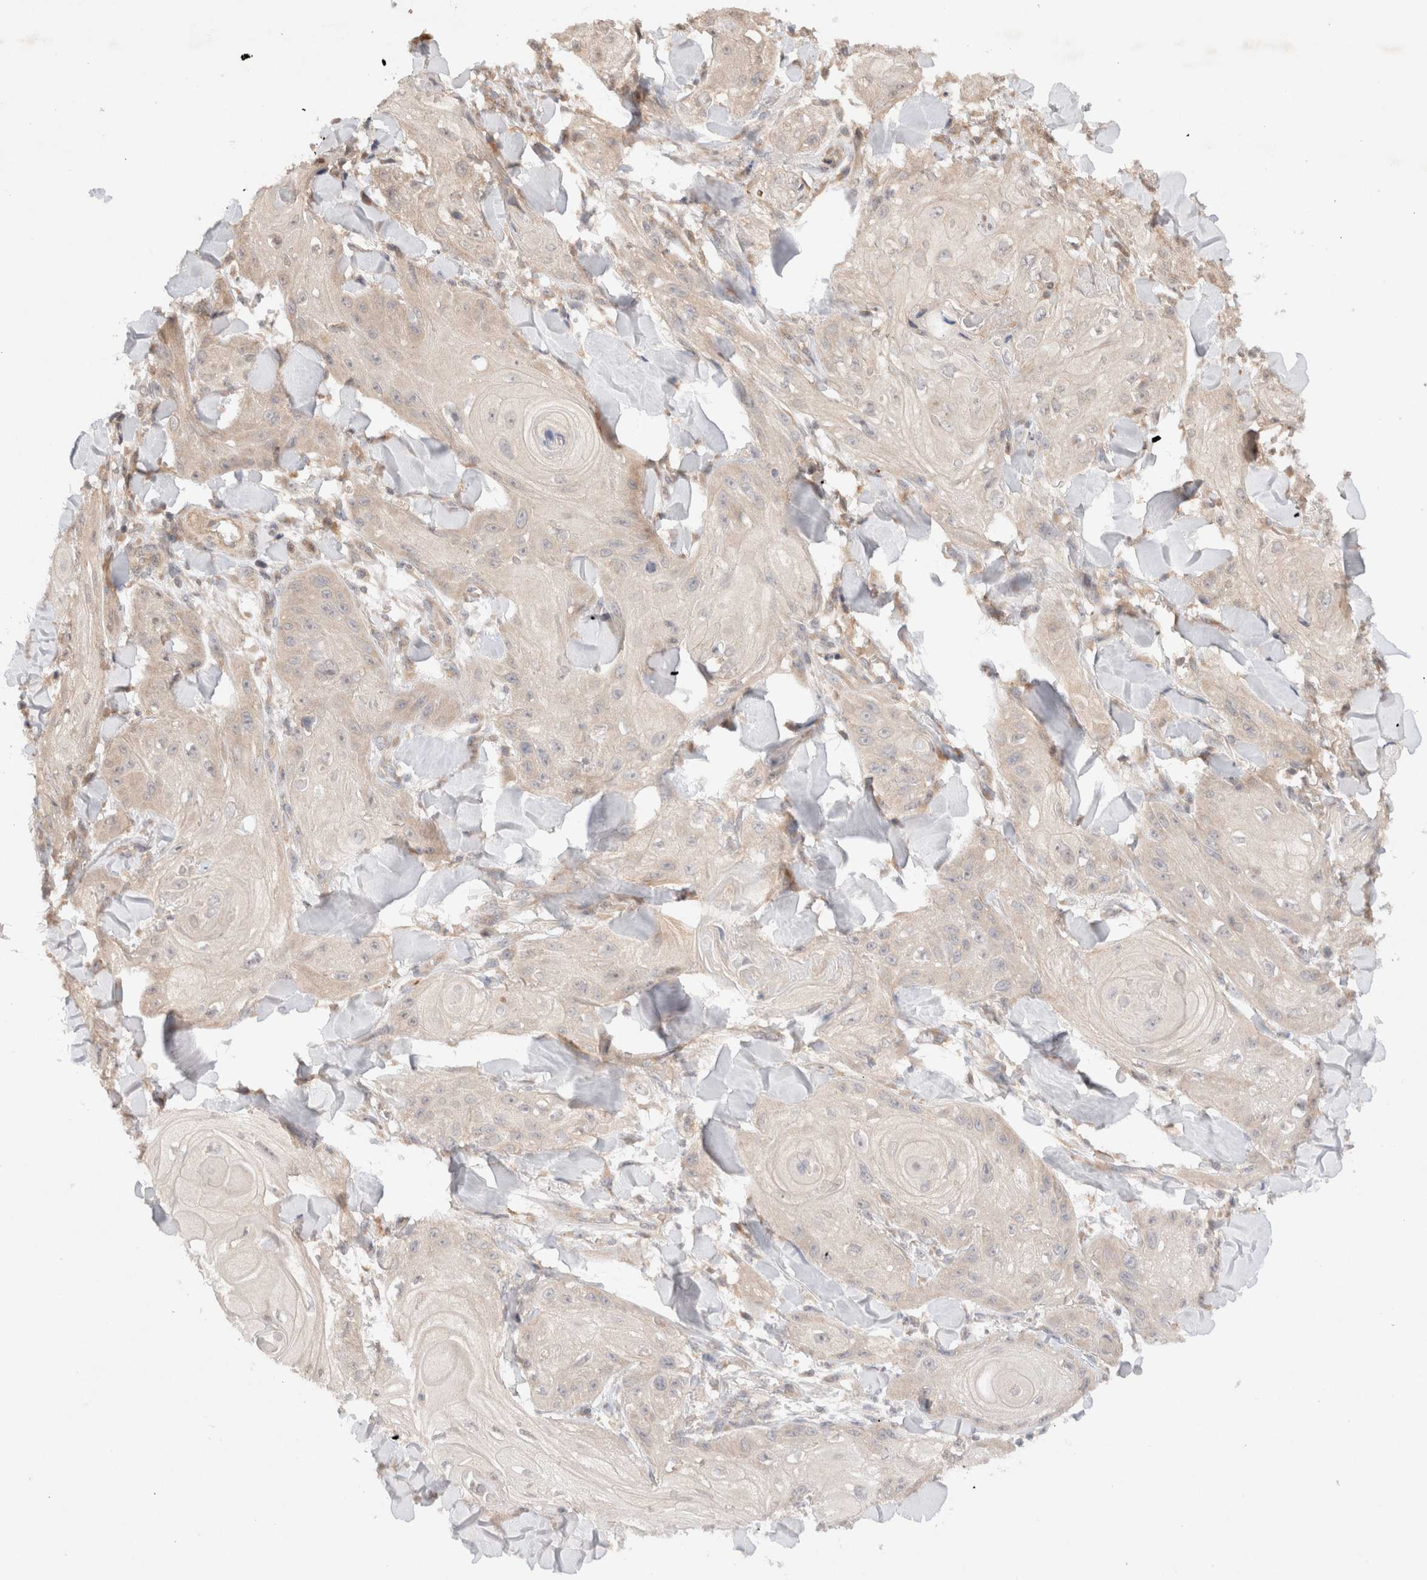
{"staining": {"intensity": "weak", "quantity": "<25%", "location": "cytoplasmic/membranous"}, "tissue": "skin cancer", "cell_type": "Tumor cells", "image_type": "cancer", "snomed": [{"axis": "morphology", "description": "Squamous cell carcinoma, NOS"}, {"axis": "topography", "description": "Skin"}], "caption": "Immunohistochemistry histopathology image of human skin squamous cell carcinoma stained for a protein (brown), which exhibits no expression in tumor cells.", "gene": "KLHL20", "patient": {"sex": "male", "age": 74}}